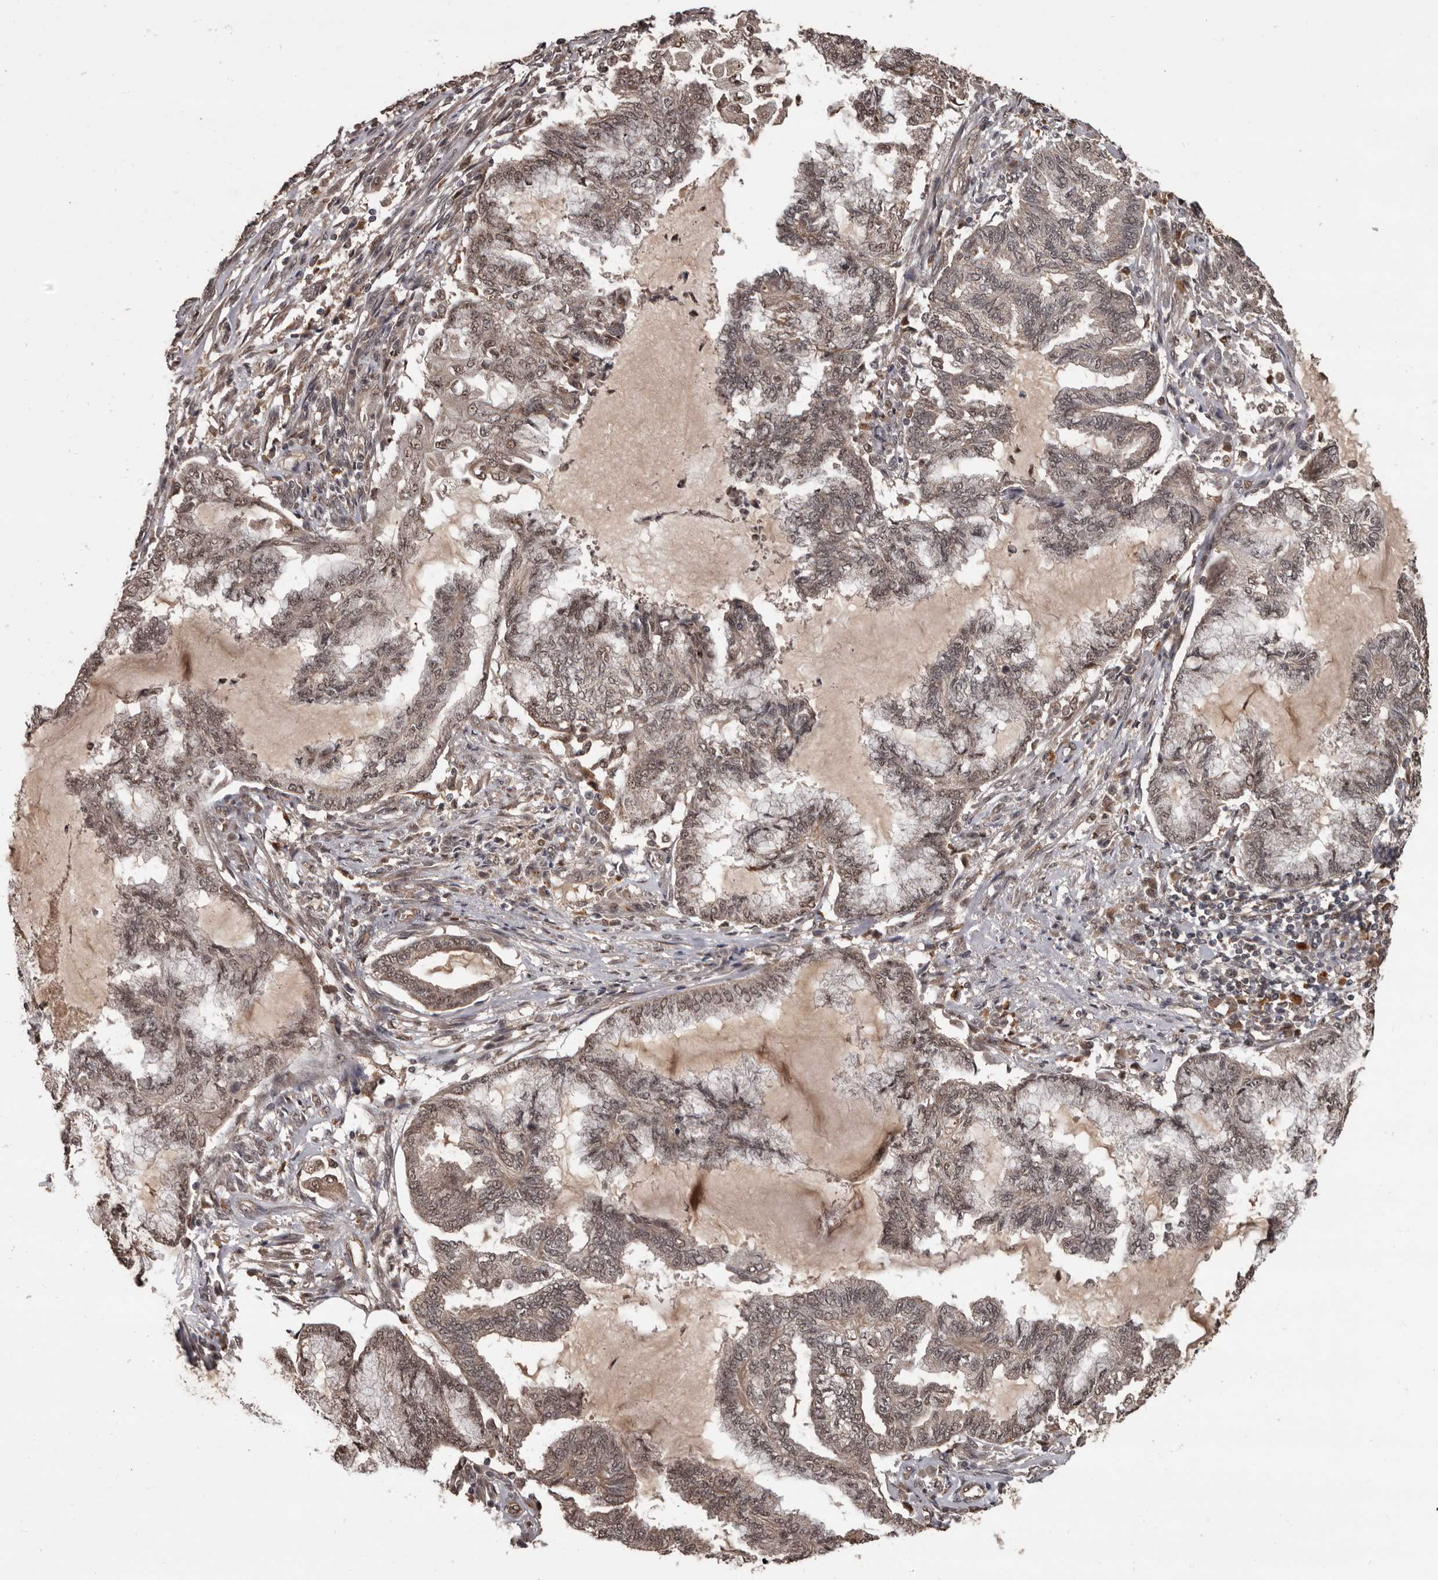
{"staining": {"intensity": "weak", "quantity": ">75%", "location": "nuclear"}, "tissue": "endometrial cancer", "cell_type": "Tumor cells", "image_type": "cancer", "snomed": [{"axis": "morphology", "description": "Adenocarcinoma, NOS"}, {"axis": "topography", "description": "Endometrium"}], "caption": "This is an image of immunohistochemistry staining of adenocarcinoma (endometrial), which shows weak expression in the nuclear of tumor cells.", "gene": "AHR", "patient": {"sex": "female", "age": 86}}